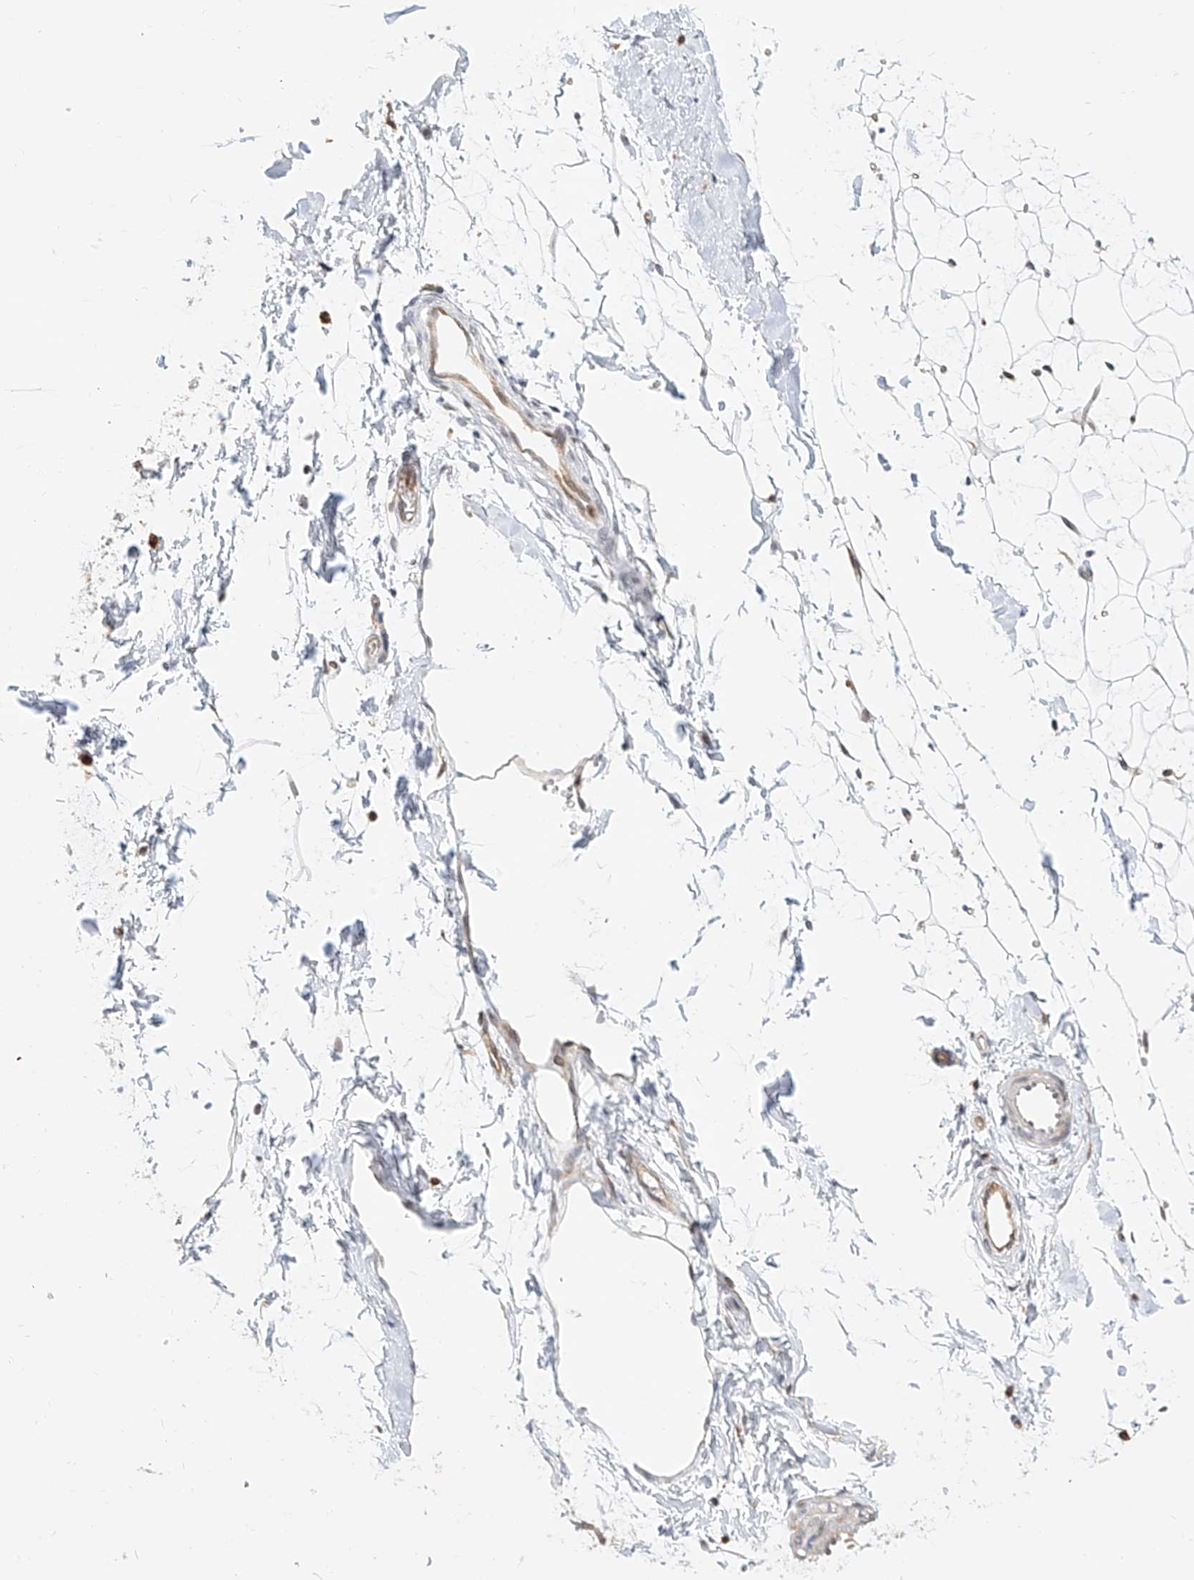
{"staining": {"intensity": "negative", "quantity": "none", "location": "none"}, "tissue": "adipose tissue", "cell_type": "Adipocytes", "image_type": "normal", "snomed": [{"axis": "morphology", "description": "Normal tissue, NOS"}, {"axis": "topography", "description": "Breast"}], "caption": "The micrograph demonstrates no significant expression in adipocytes of adipose tissue. The staining is performed using DAB brown chromogen with nuclei counter-stained in using hematoxylin.", "gene": "NHSL1", "patient": {"sex": "female", "age": 23}}